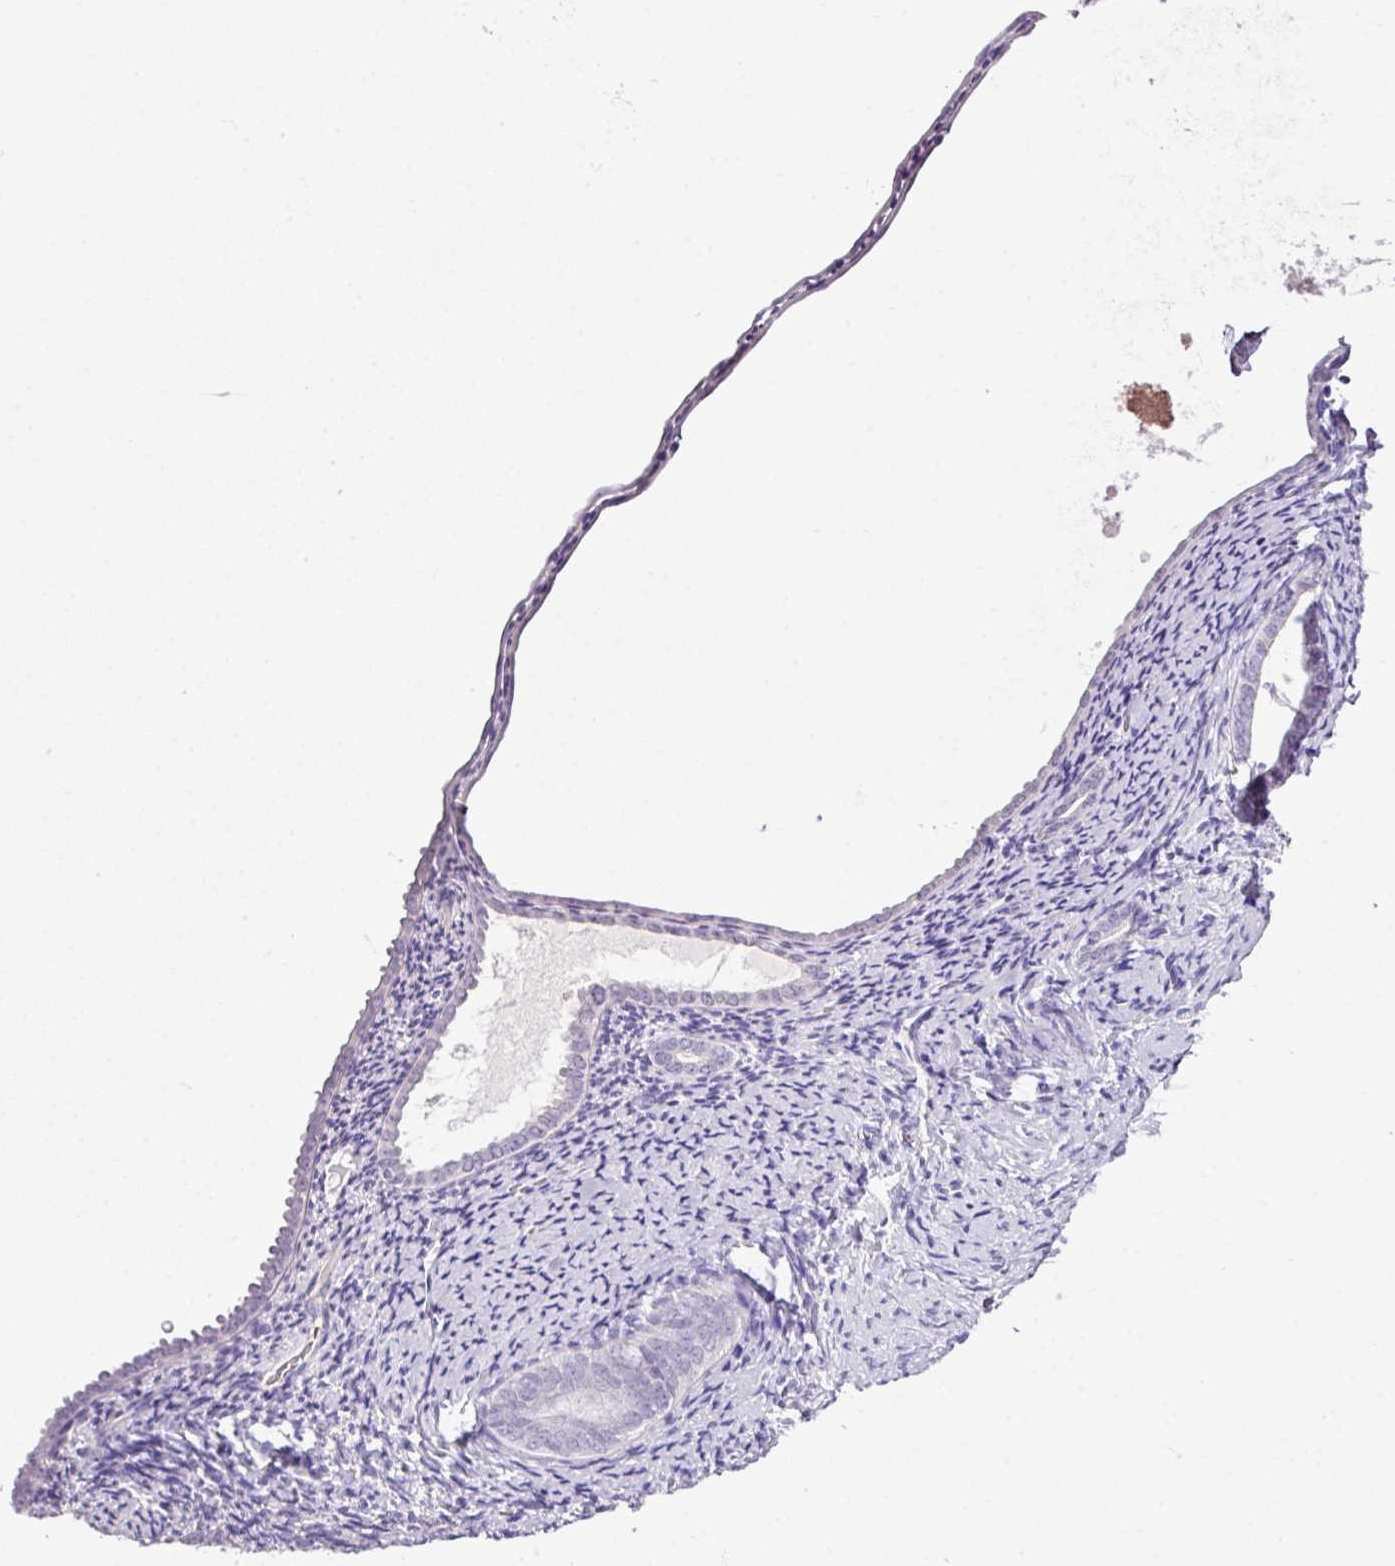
{"staining": {"intensity": "negative", "quantity": "none", "location": "none"}, "tissue": "endometrium", "cell_type": "Cells in endometrial stroma", "image_type": "normal", "snomed": [{"axis": "morphology", "description": "Normal tissue, NOS"}, {"axis": "topography", "description": "Endometrium"}], "caption": "IHC of normal endometrium reveals no positivity in cells in endometrial stroma.", "gene": "HTR3E", "patient": {"sex": "female", "age": 63}}